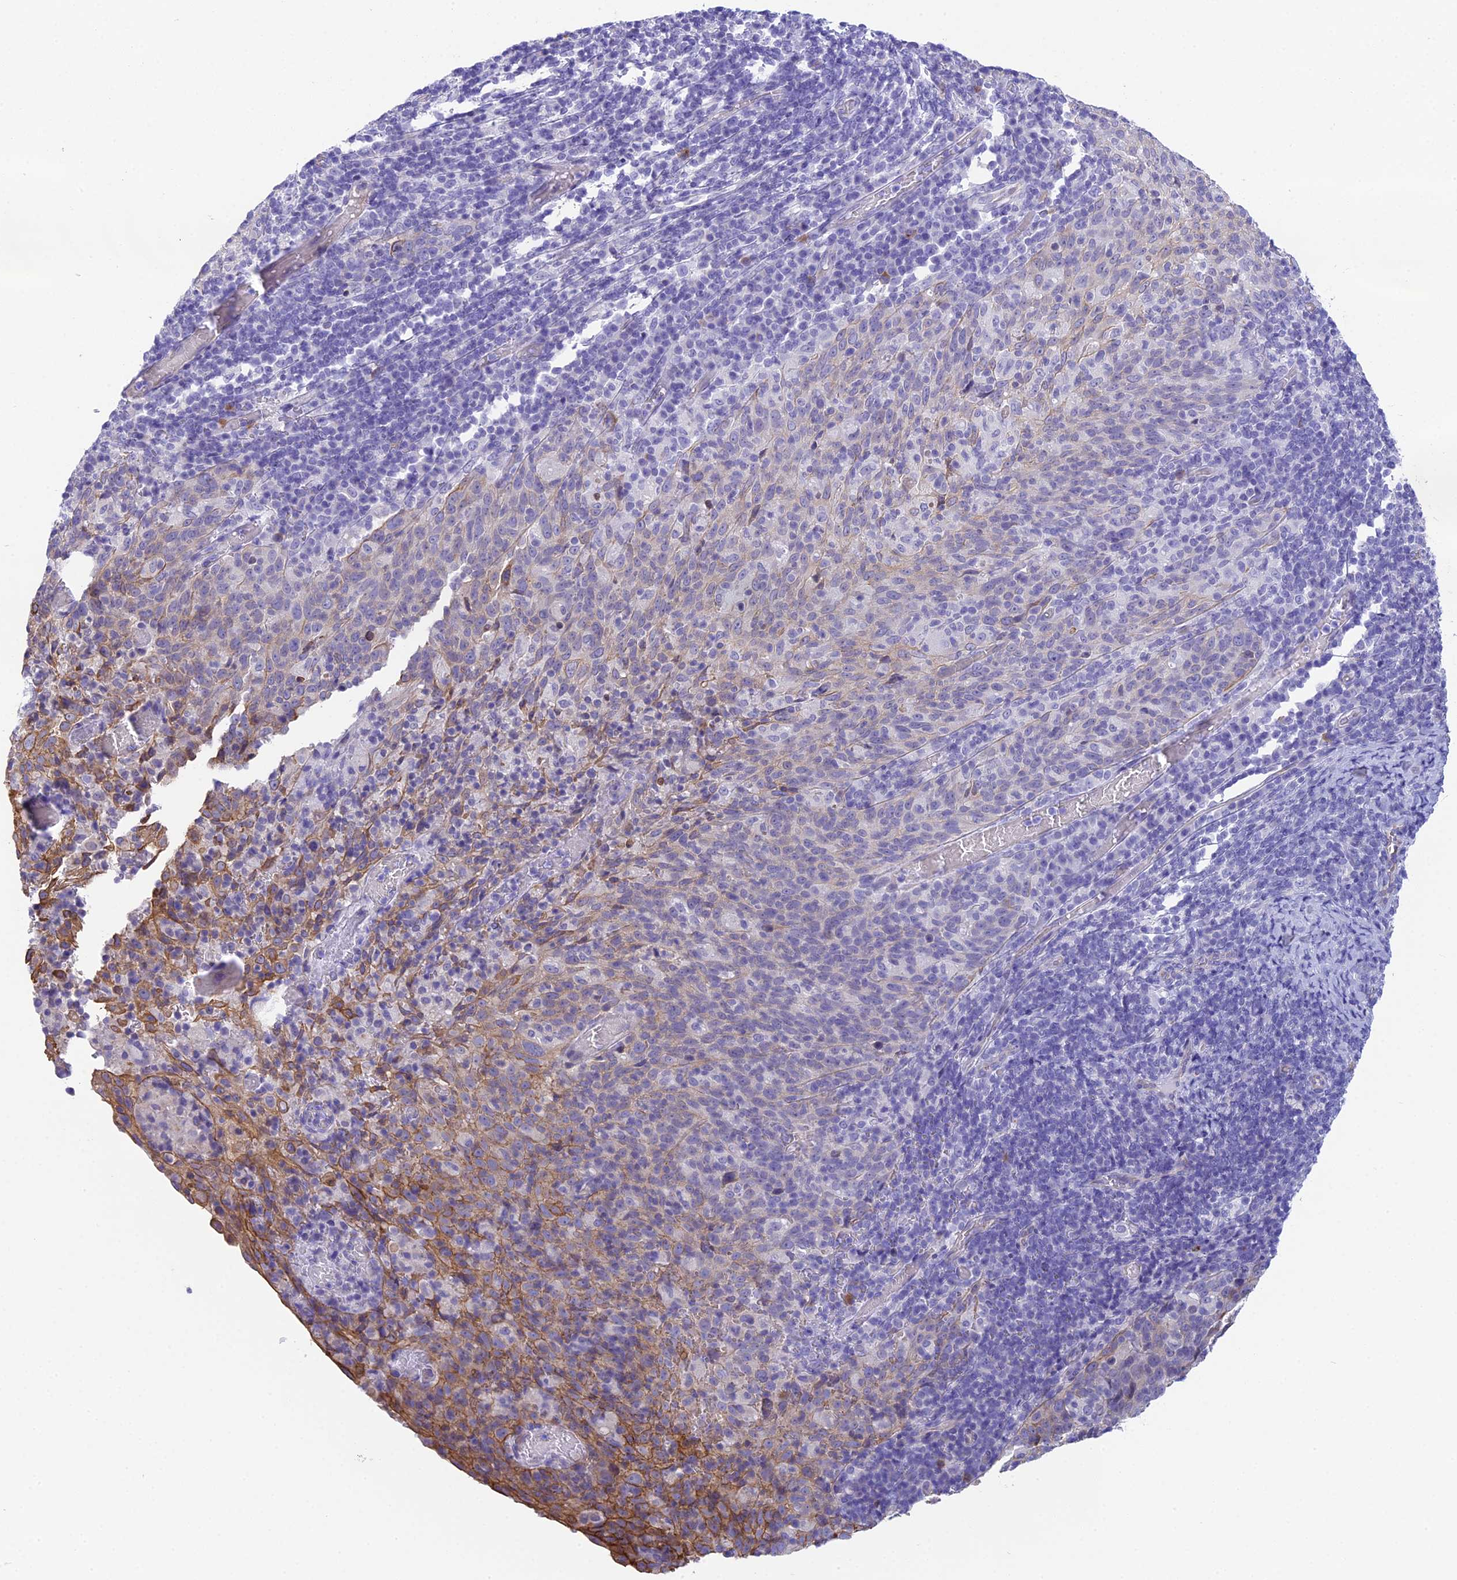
{"staining": {"intensity": "moderate", "quantity": "<25%", "location": "cytoplasmic/membranous"}, "tissue": "cervical cancer", "cell_type": "Tumor cells", "image_type": "cancer", "snomed": [{"axis": "morphology", "description": "Squamous cell carcinoma, NOS"}, {"axis": "topography", "description": "Cervix"}], "caption": "Moderate cytoplasmic/membranous protein staining is present in about <25% of tumor cells in cervical cancer (squamous cell carcinoma).", "gene": "TACSTD2", "patient": {"sex": "female", "age": 52}}